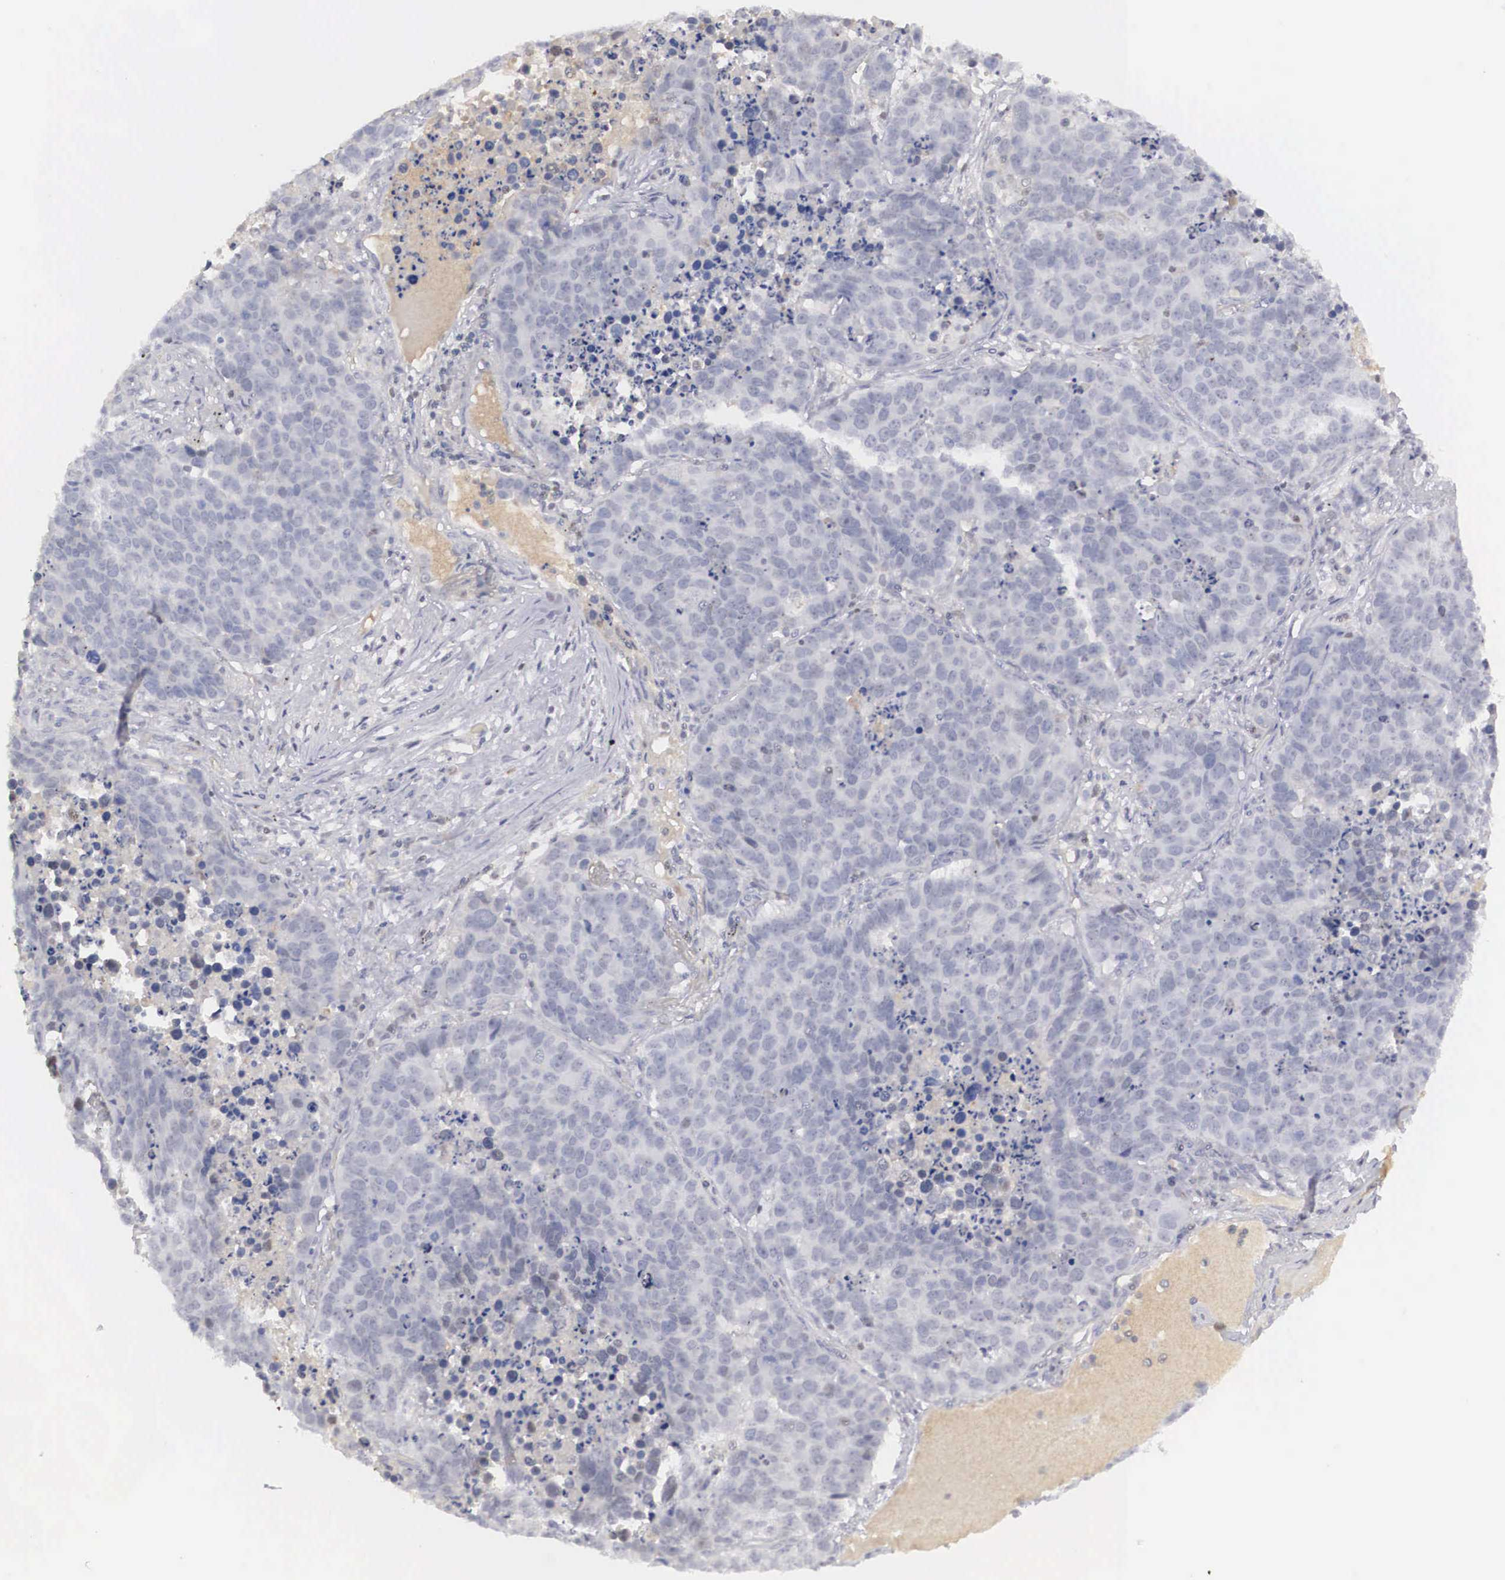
{"staining": {"intensity": "weak", "quantity": "<25%", "location": "nuclear"}, "tissue": "lung cancer", "cell_type": "Tumor cells", "image_type": "cancer", "snomed": [{"axis": "morphology", "description": "Carcinoid, malignant, NOS"}, {"axis": "topography", "description": "Lung"}], "caption": "This is an IHC histopathology image of human lung cancer. There is no expression in tumor cells.", "gene": "RBPJ", "patient": {"sex": "male", "age": 60}}